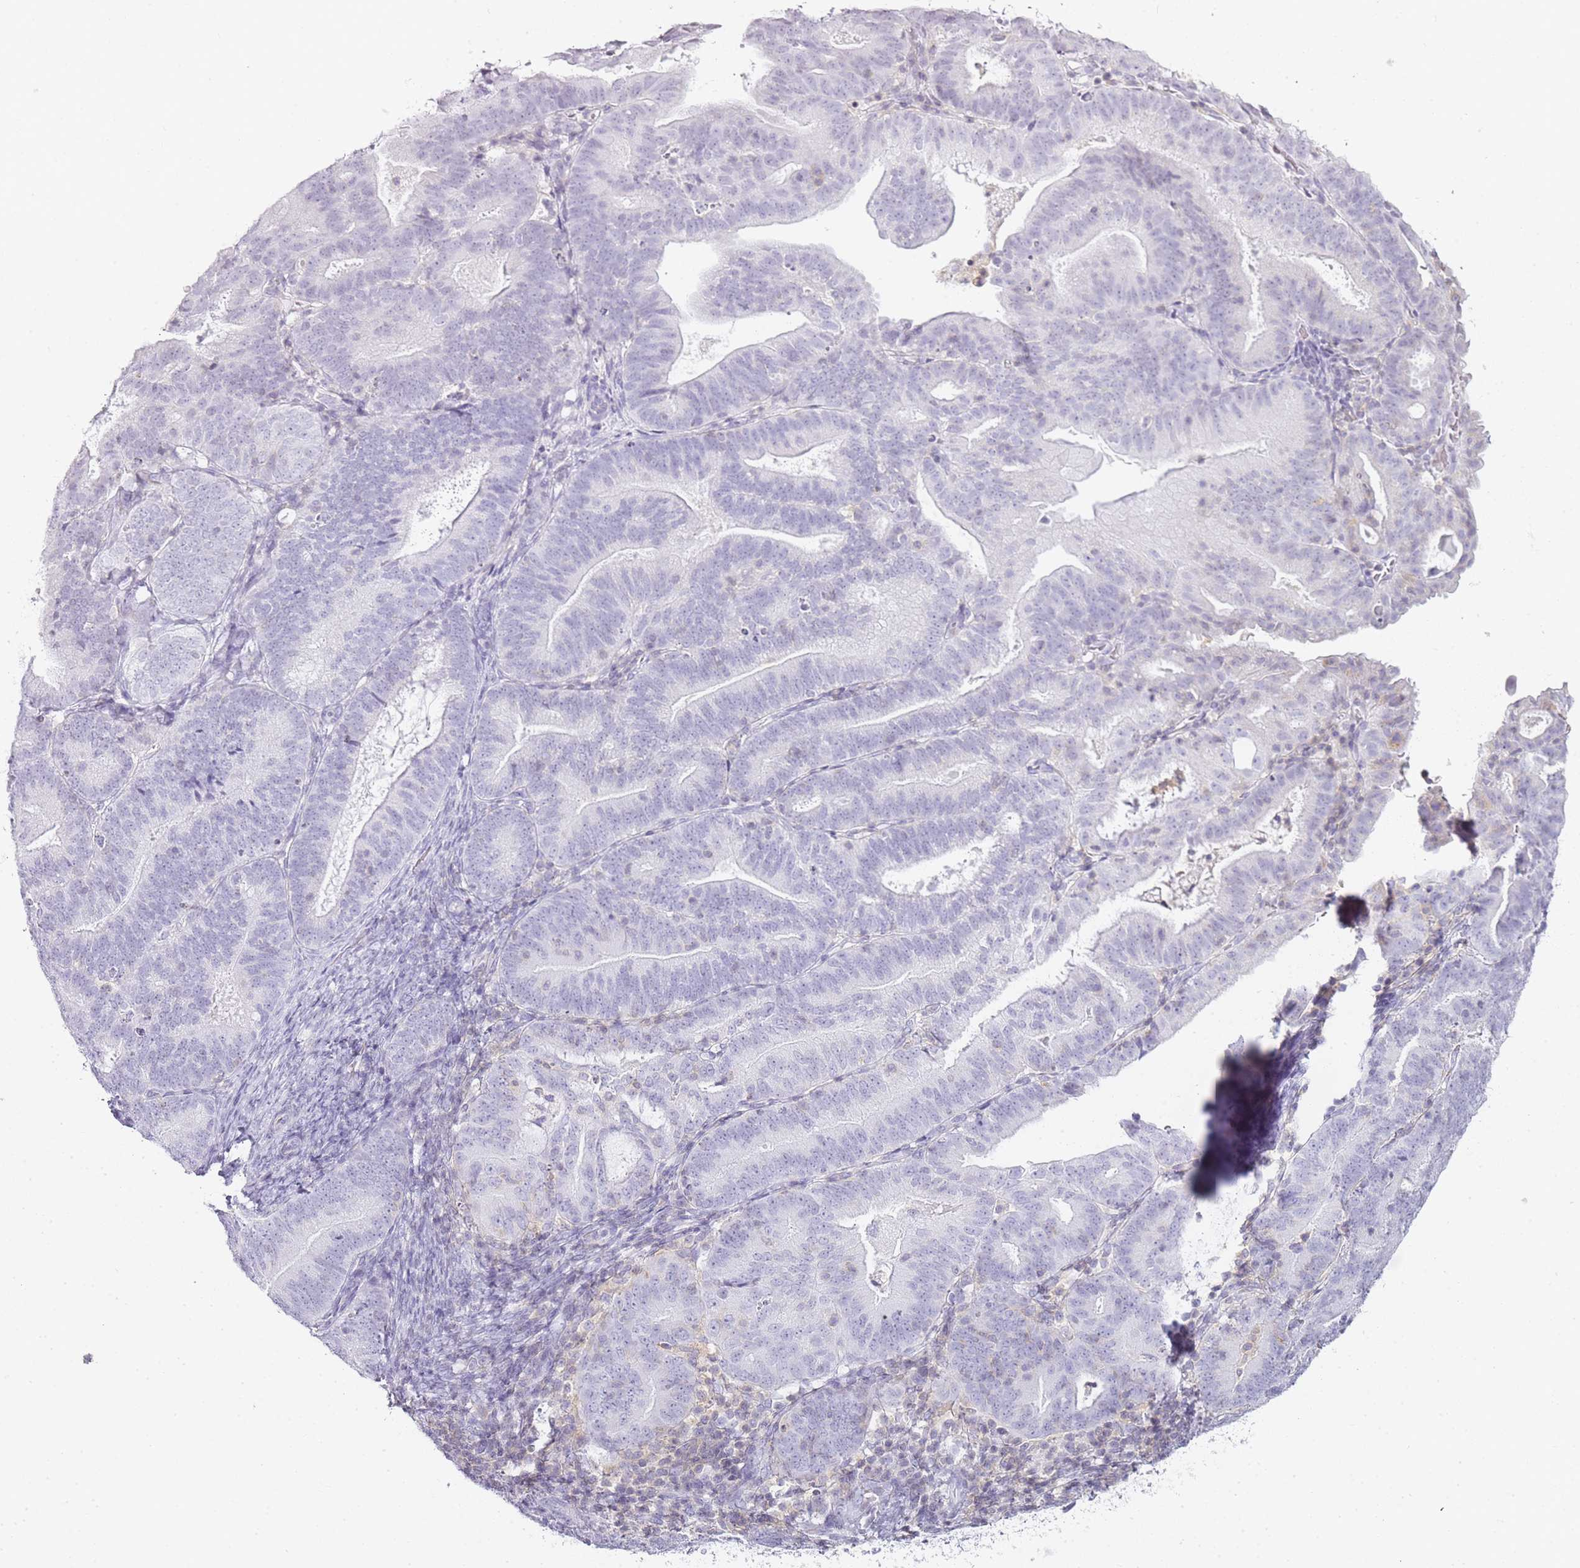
{"staining": {"intensity": "negative", "quantity": "none", "location": "none"}, "tissue": "endometrial cancer", "cell_type": "Tumor cells", "image_type": "cancer", "snomed": [{"axis": "morphology", "description": "Adenocarcinoma, NOS"}, {"axis": "topography", "description": "Endometrium"}], "caption": "This histopathology image is of endometrial cancer stained with immunohistochemistry to label a protein in brown with the nuclei are counter-stained blue. There is no expression in tumor cells.", "gene": "JAKMIP1", "patient": {"sex": "female", "age": 70}}